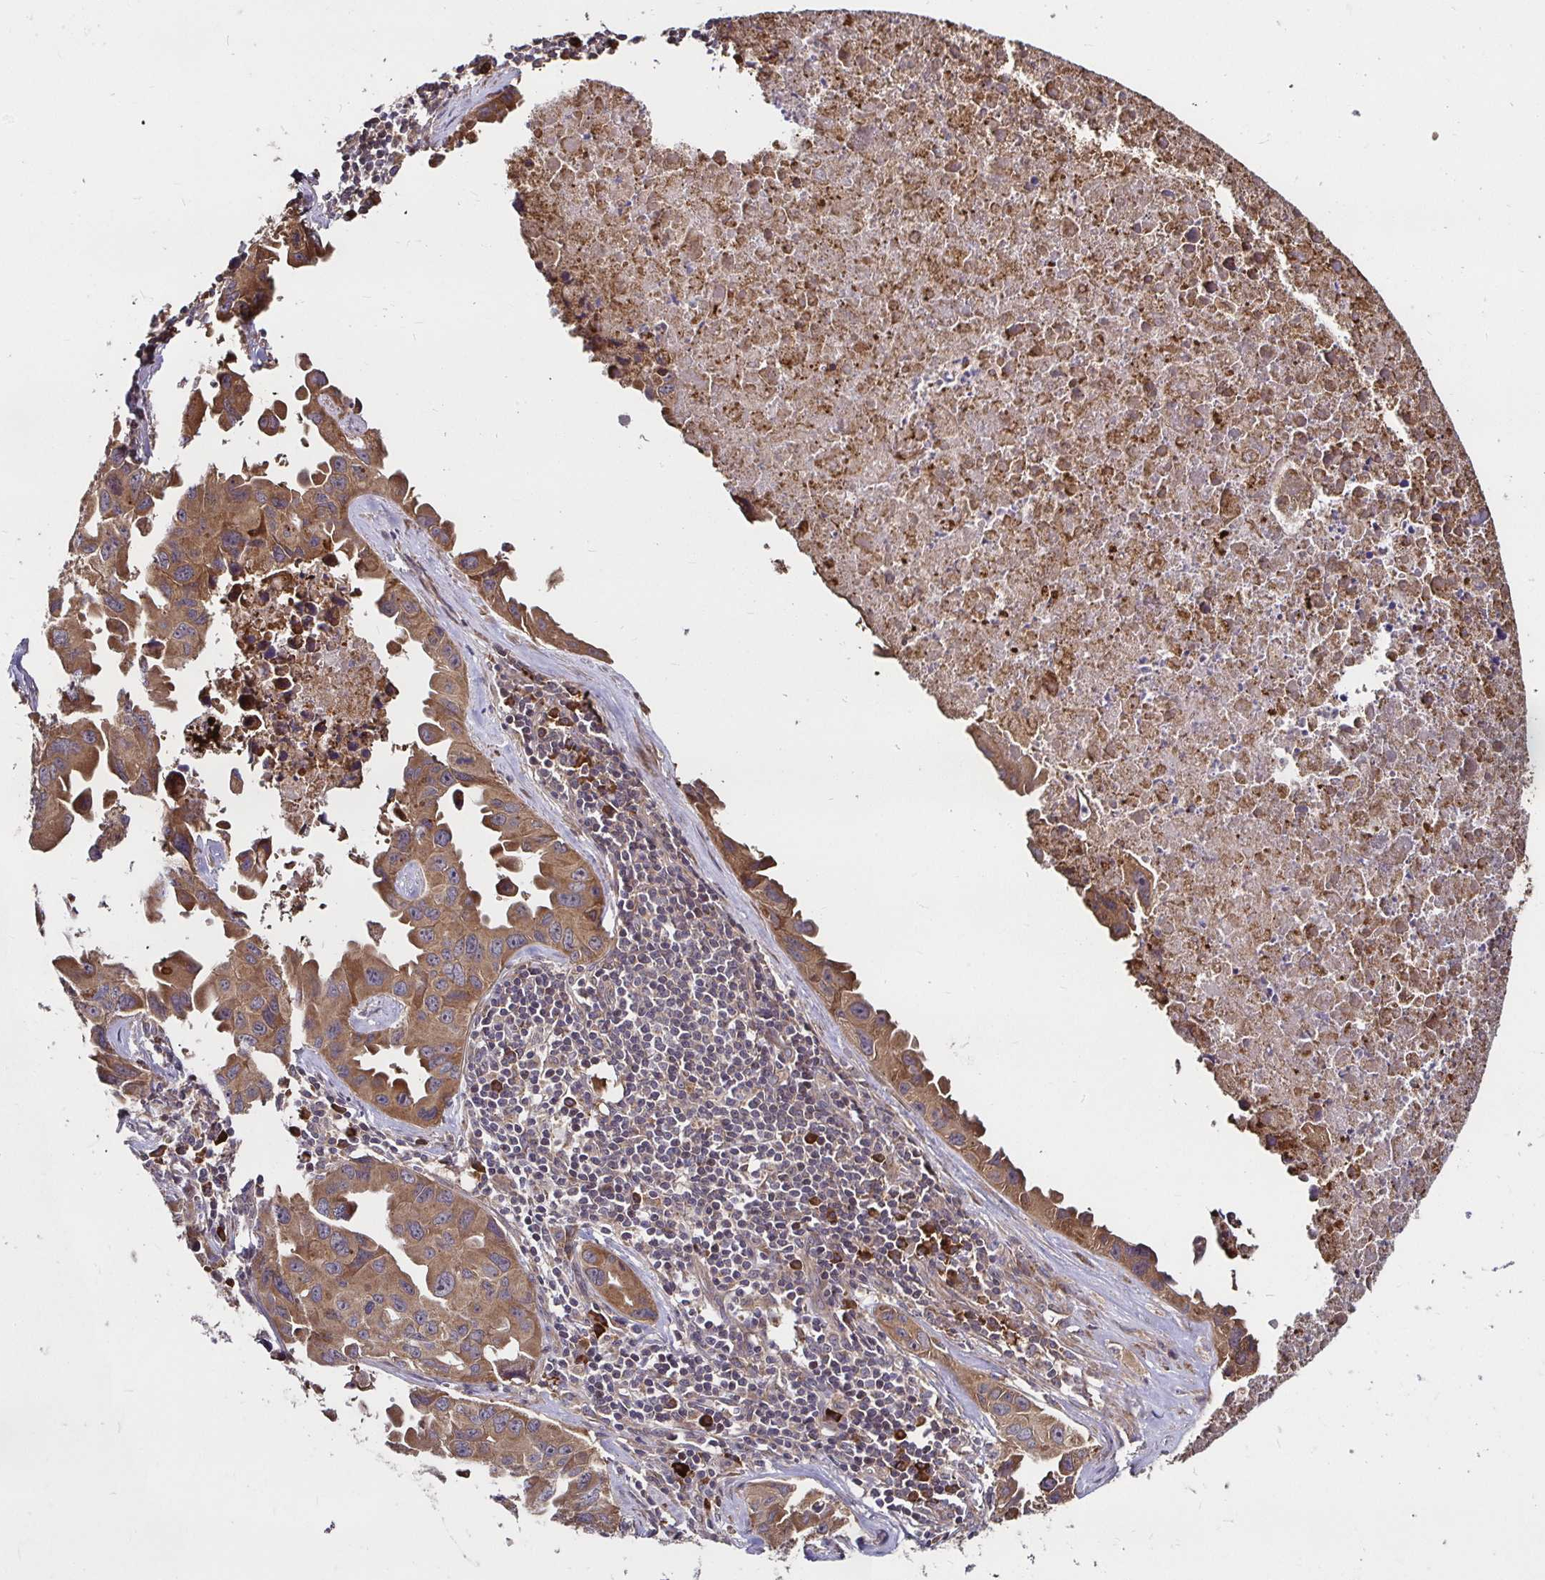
{"staining": {"intensity": "moderate", "quantity": ">75%", "location": "cytoplasmic/membranous"}, "tissue": "lung cancer", "cell_type": "Tumor cells", "image_type": "cancer", "snomed": [{"axis": "morphology", "description": "Adenocarcinoma, NOS"}, {"axis": "topography", "description": "Lymph node"}, {"axis": "topography", "description": "Lung"}], "caption": "Lung adenocarcinoma stained with a brown dye reveals moderate cytoplasmic/membranous positive positivity in about >75% of tumor cells.", "gene": "MLST8", "patient": {"sex": "male", "age": 64}}